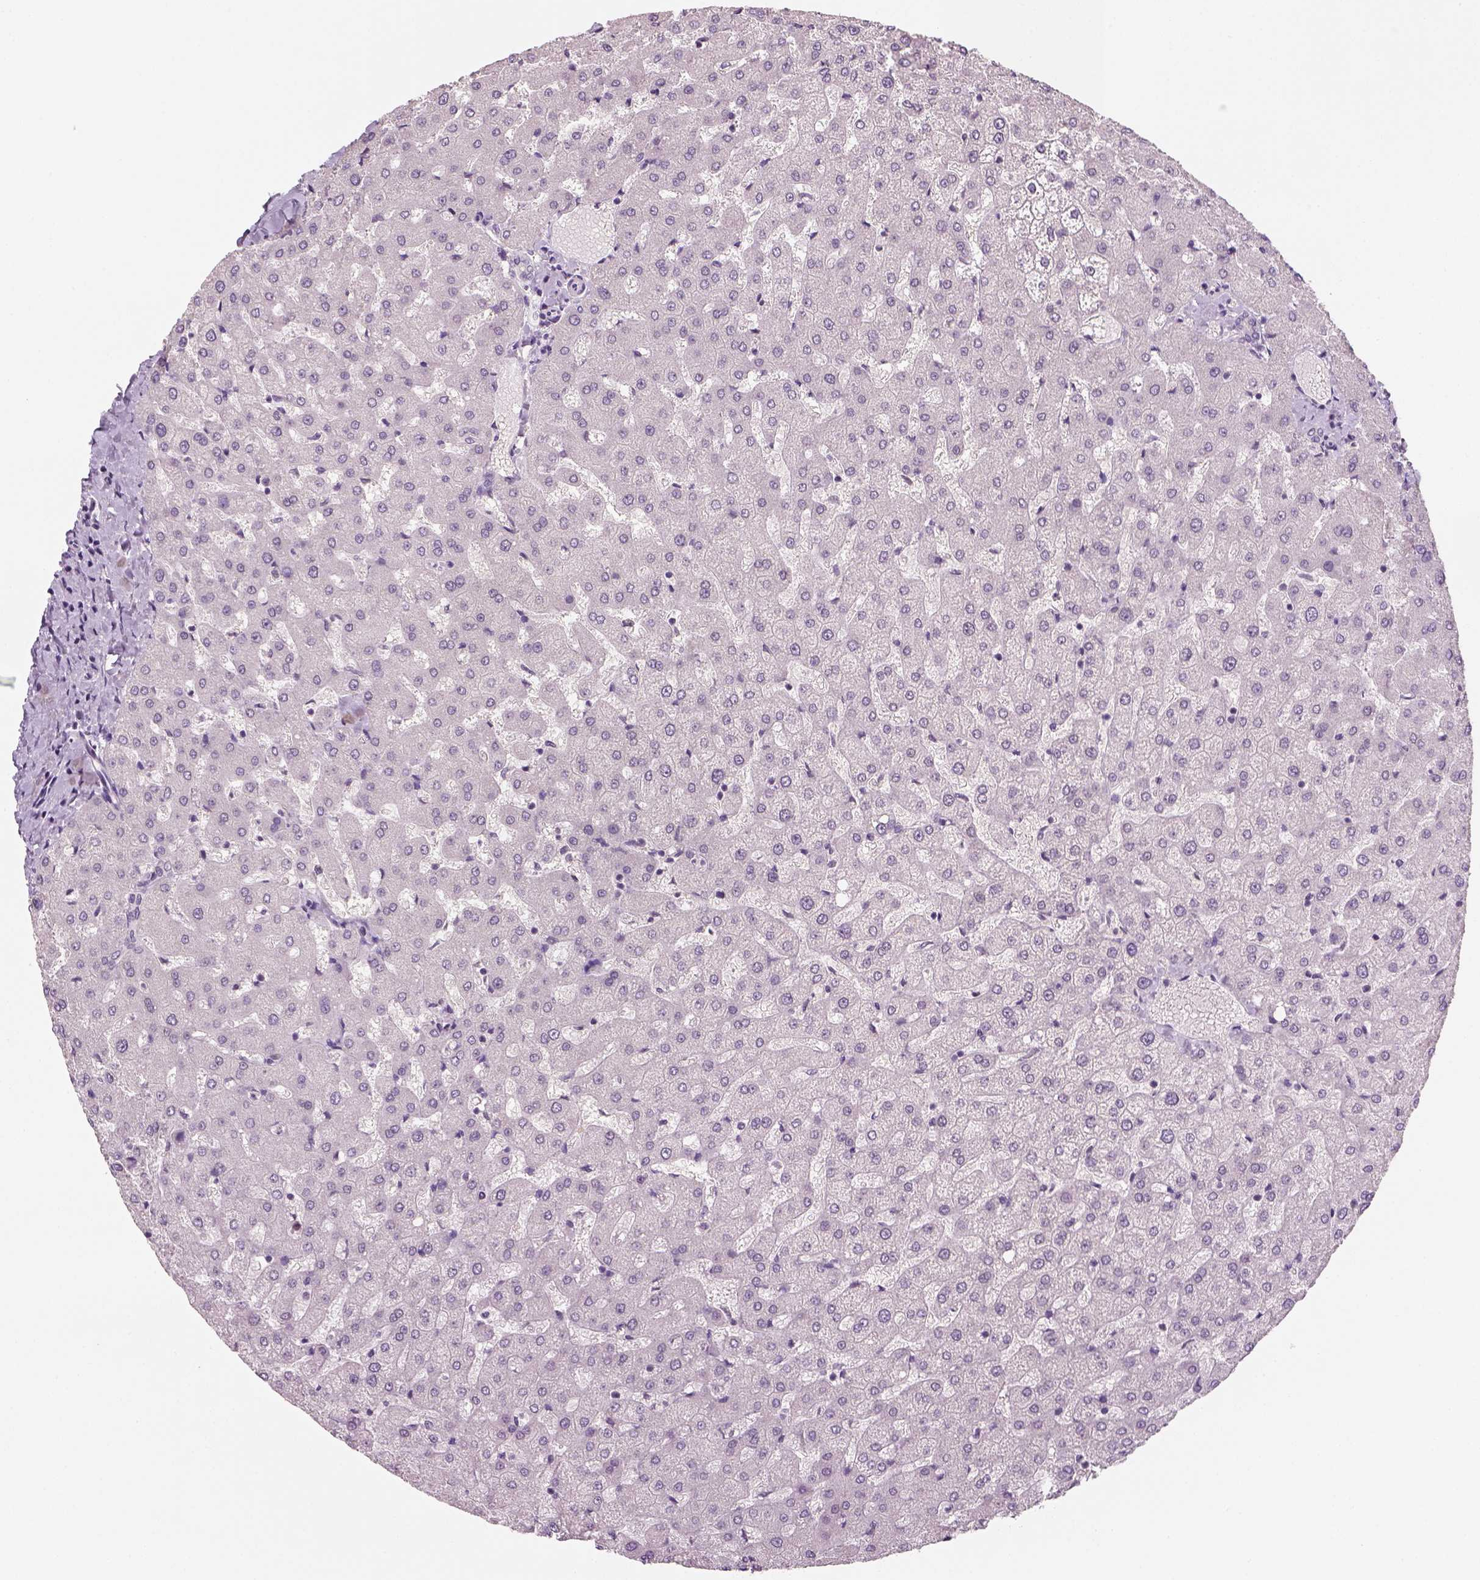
{"staining": {"intensity": "negative", "quantity": "none", "location": "none"}, "tissue": "liver", "cell_type": "Cholangiocytes", "image_type": "normal", "snomed": [{"axis": "morphology", "description": "Normal tissue, NOS"}, {"axis": "topography", "description": "Liver"}], "caption": "Cholangiocytes are negative for protein expression in normal human liver. (DAB IHC with hematoxylin counter stain).", "gene": "TP53", "patient": {"sex": "female", "age": 50}}